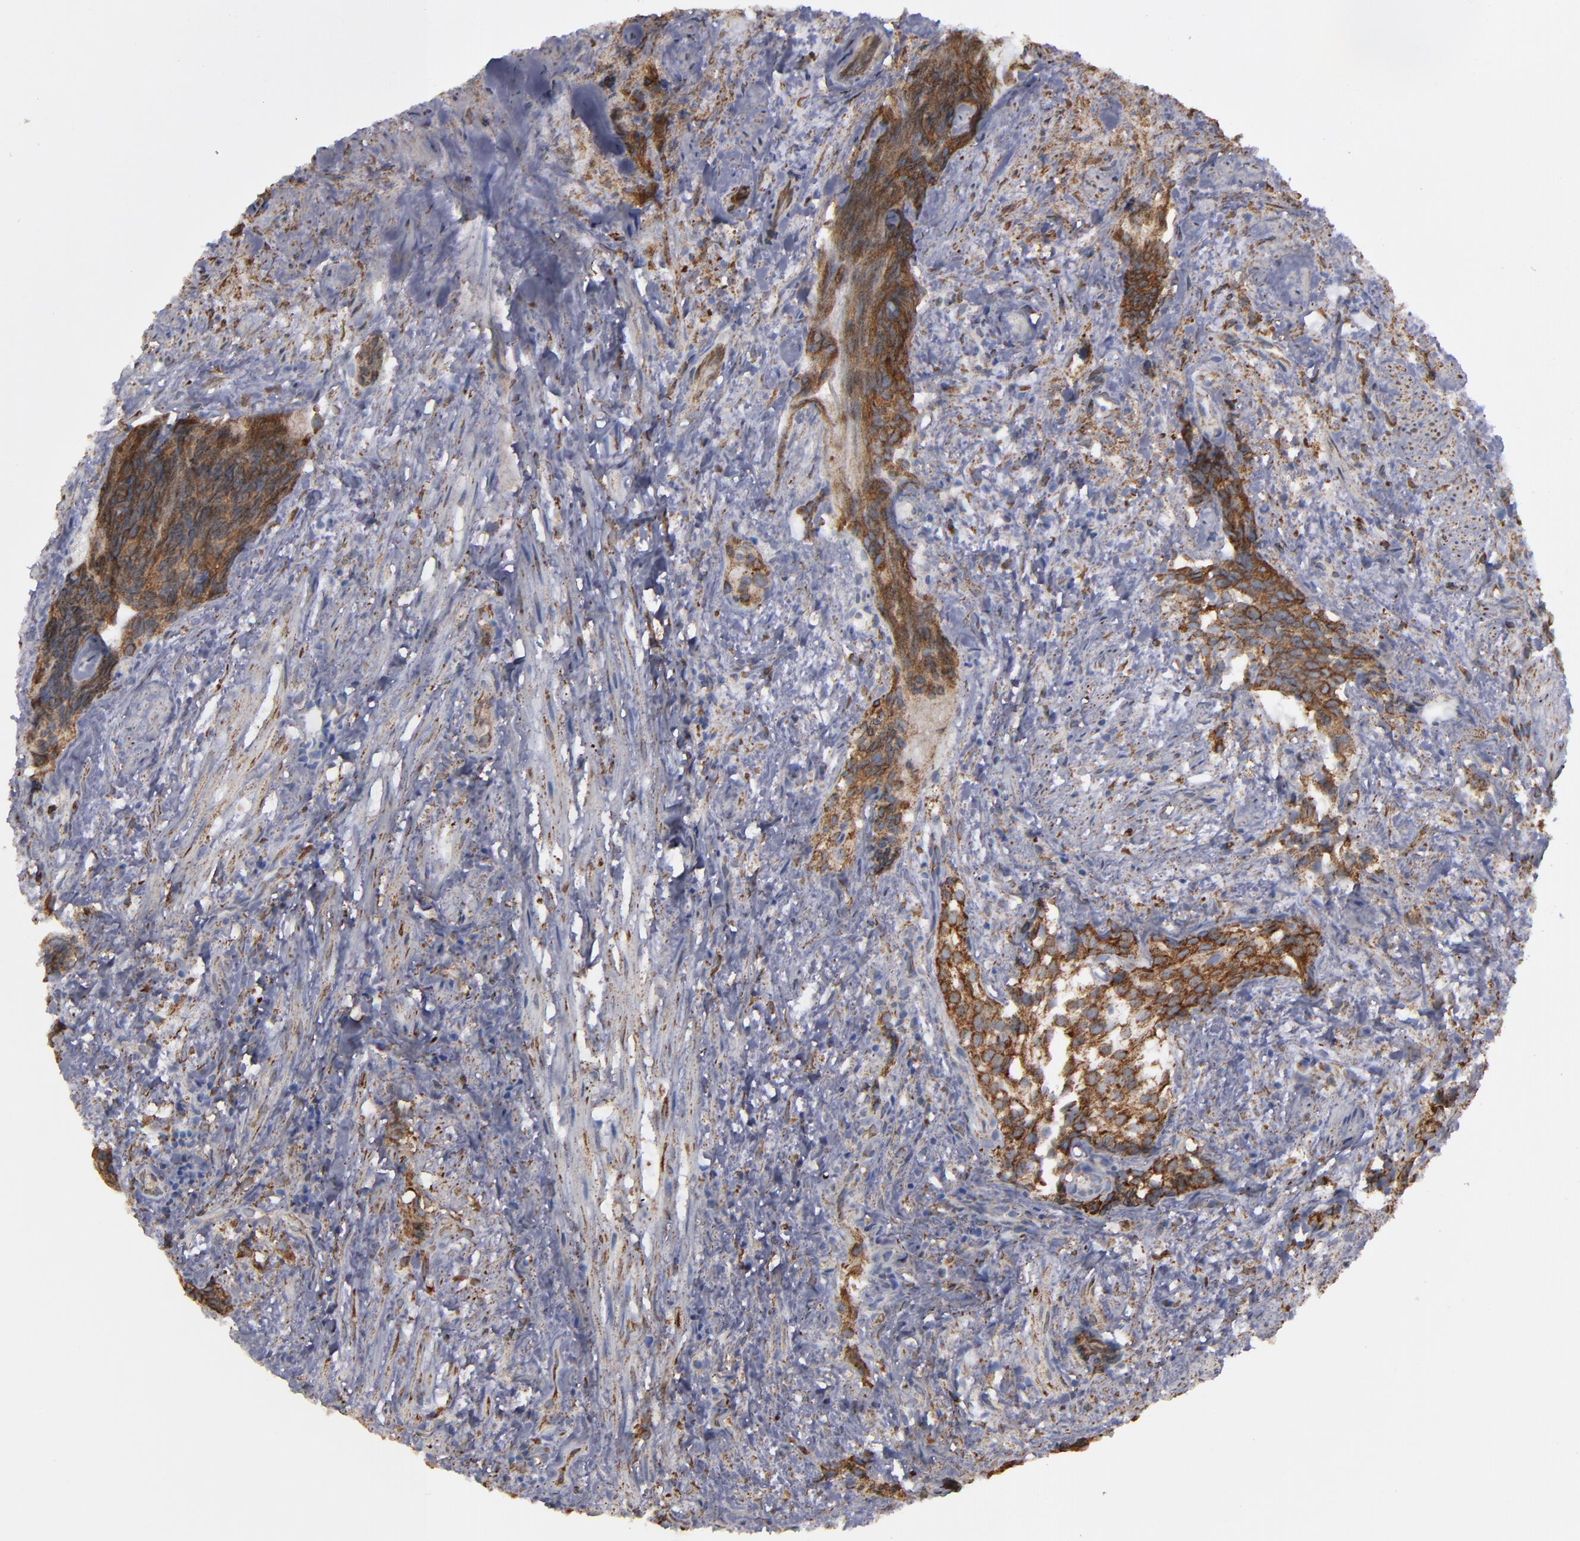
{"staining": {"intensity": "strong", "quantity": ">75%", "location": "cytoplasmic/membranous"}, "tissue": "urothelial cancer", "cell_type": "Tumor cells", "image_type": "cancer", "snomed": [{"axis": "morphology", "description": "Urothelial carcinoma, High grade"}, {"axis": "topography", "description": "Urinary bladder"}], "caption": "Protein analysis of high-grade urothelial carcinoma tissue displays strong cytoplasmic/membranous positivity in approximately >75% of tumor cells. The protein is shown in brown color, while the nuclei are stained blue.", "gene": "ERLIN2", "patient": {"sex": "female", "age": 78}}